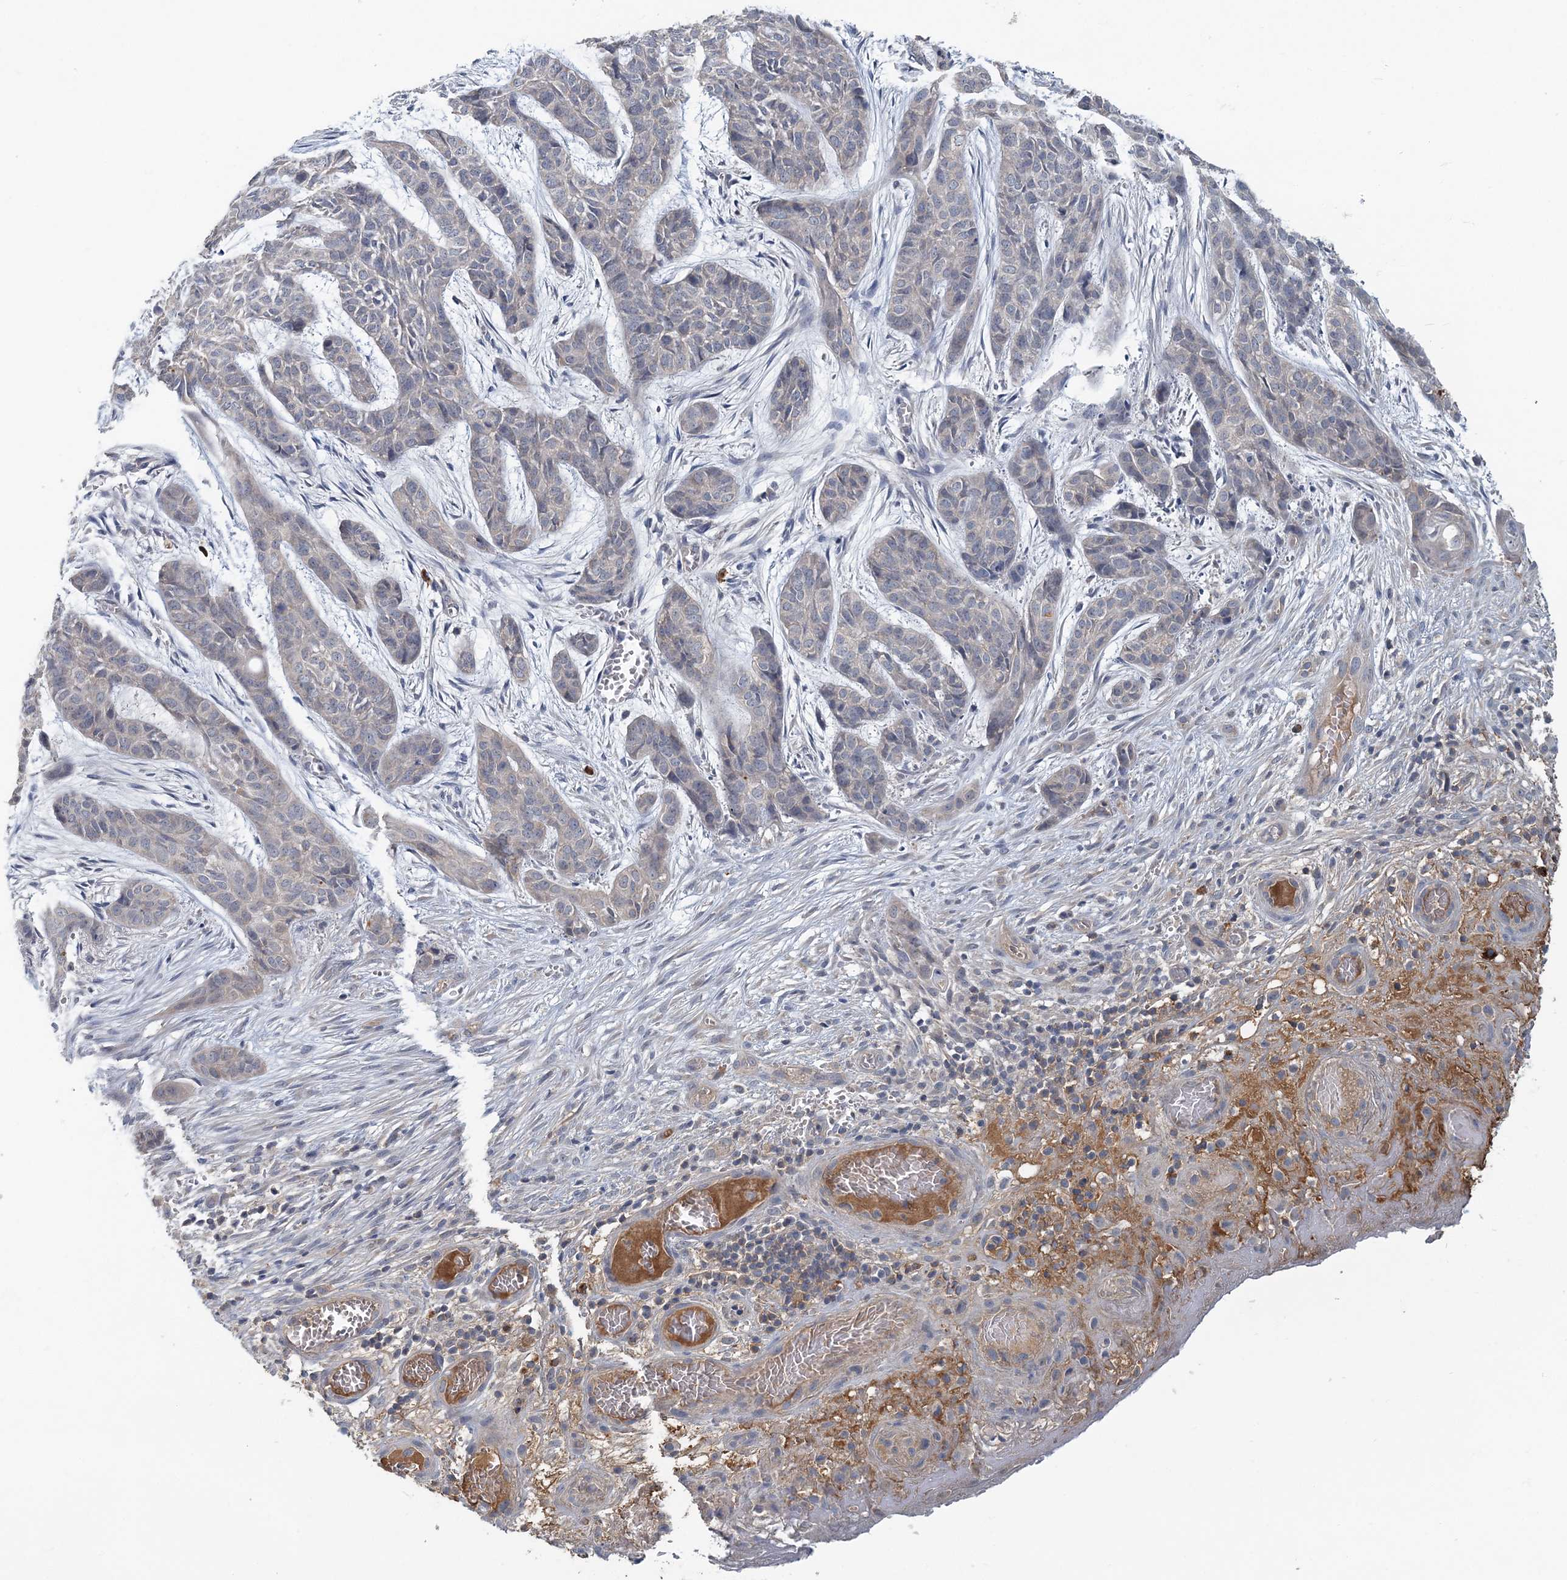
{"staining": {"intensity": "negative", "quantity": "none", "location": "none"}, "tissue": "skin cancer", "cell_type": "Tumor cells", "image_type": "cancer", "snomed": [{"axis": "morphology", "description": "Basal cell carcinoma"}, {"axis": "topography", "description": "Skin"}], "caption": "IHC histopathology image of neoplastic tissue: basal cell carcinoma (skin) stained with DAB shows no significant protein positivity in tumor cells.", "gene": "RNF25", "patient": {"sex": "female", "age": 64}}